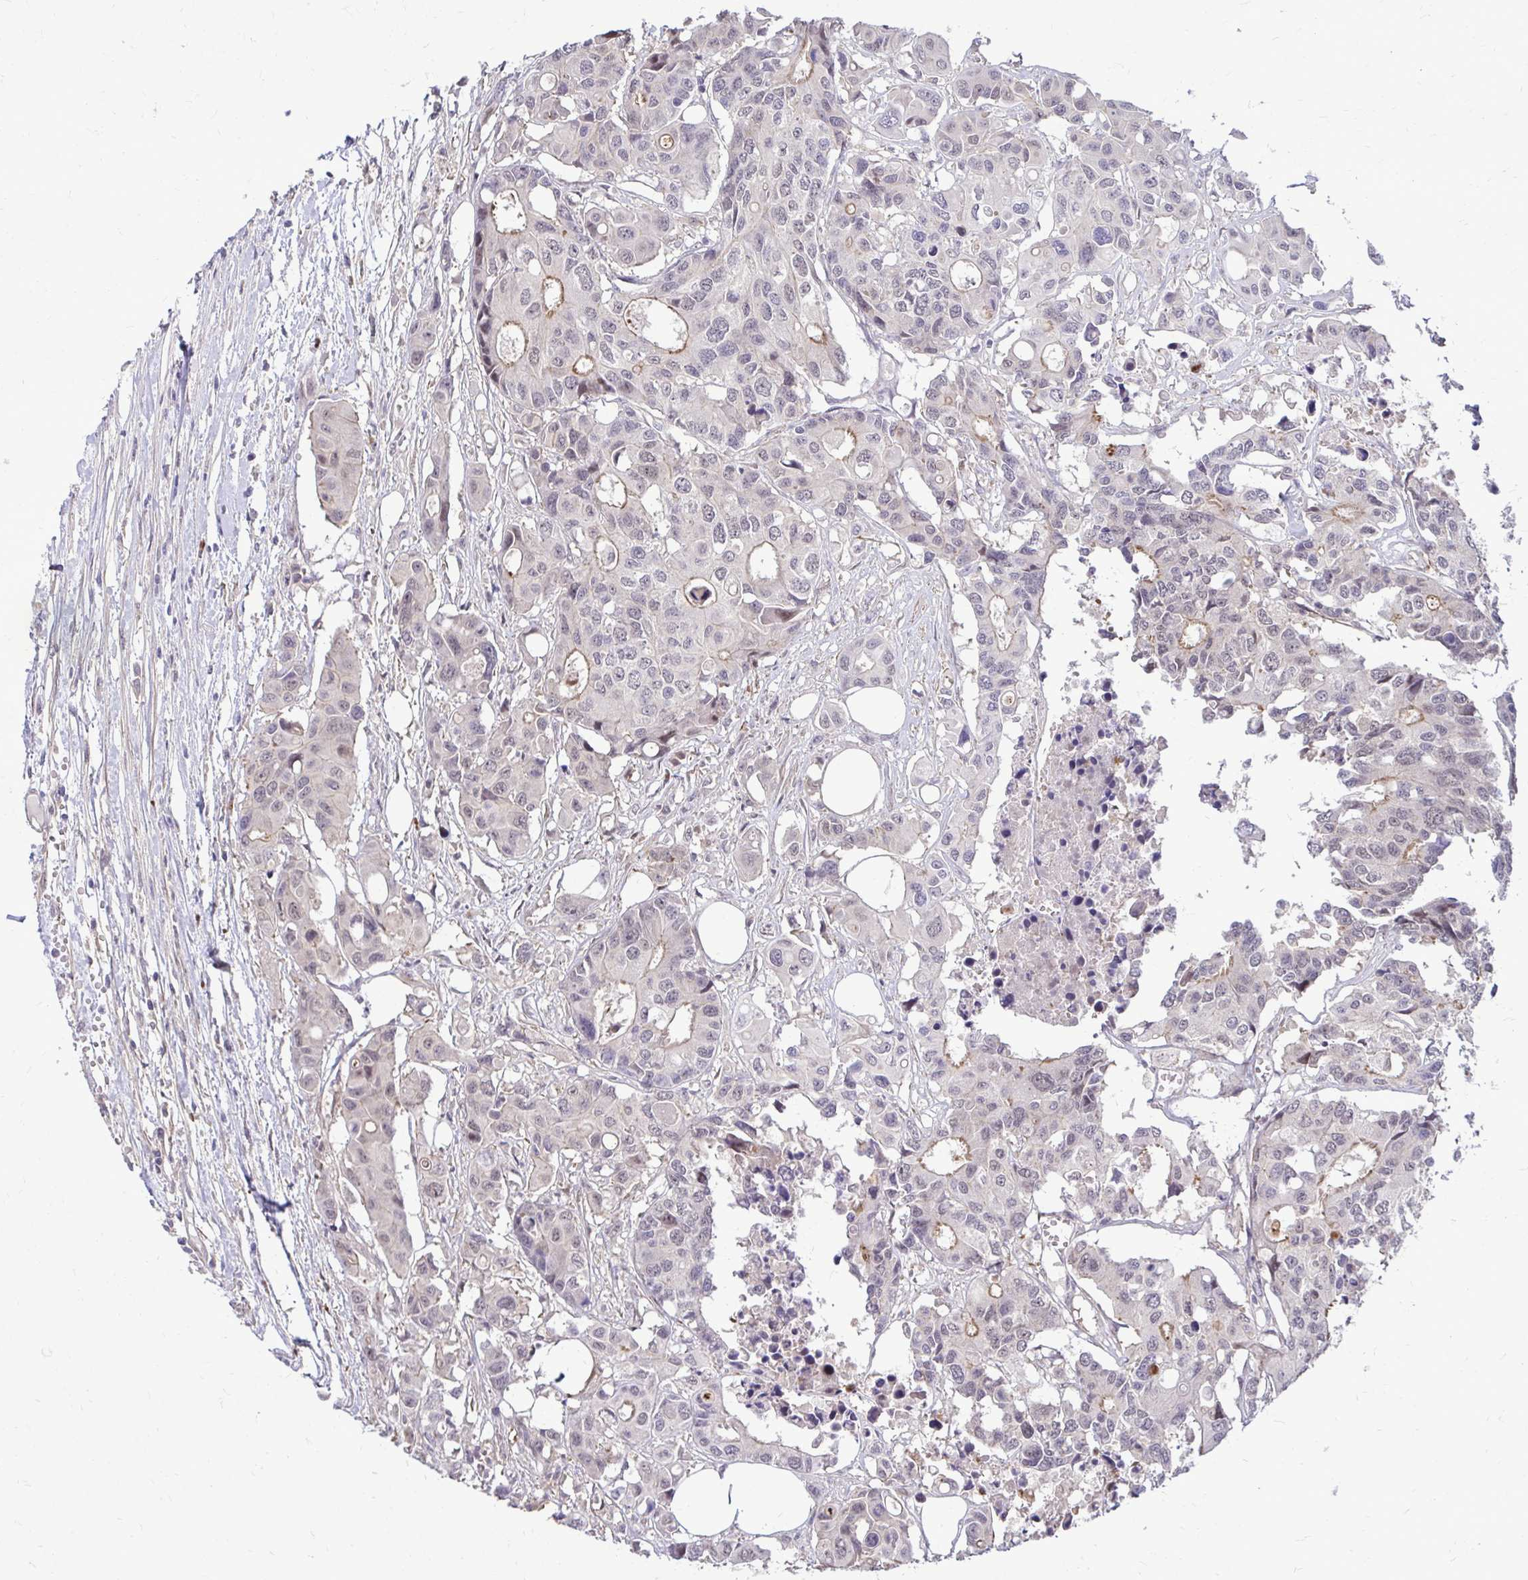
{"staining": {"intensity": "weak", "quantity": "<25%", "location": "cytoplasmic/membranous"}, "tissue": "colorectal cancer", "cell_type": "Tumor cells", "image_type": "cancer", "snomed": [{"axis": "morphology", "description": "Adenocarcinoma, NOS"}, {"axis": "topography", "description": "Colon"}], "caption": "DAB (3,3'-diaminobenzidine) immunohistochemical staining of colorectal cancer (adenocarcinoma) shows no significant staining in tumor cells.", "gene": "TRIP6", "patient": {"sex": "male", "age": 77}}